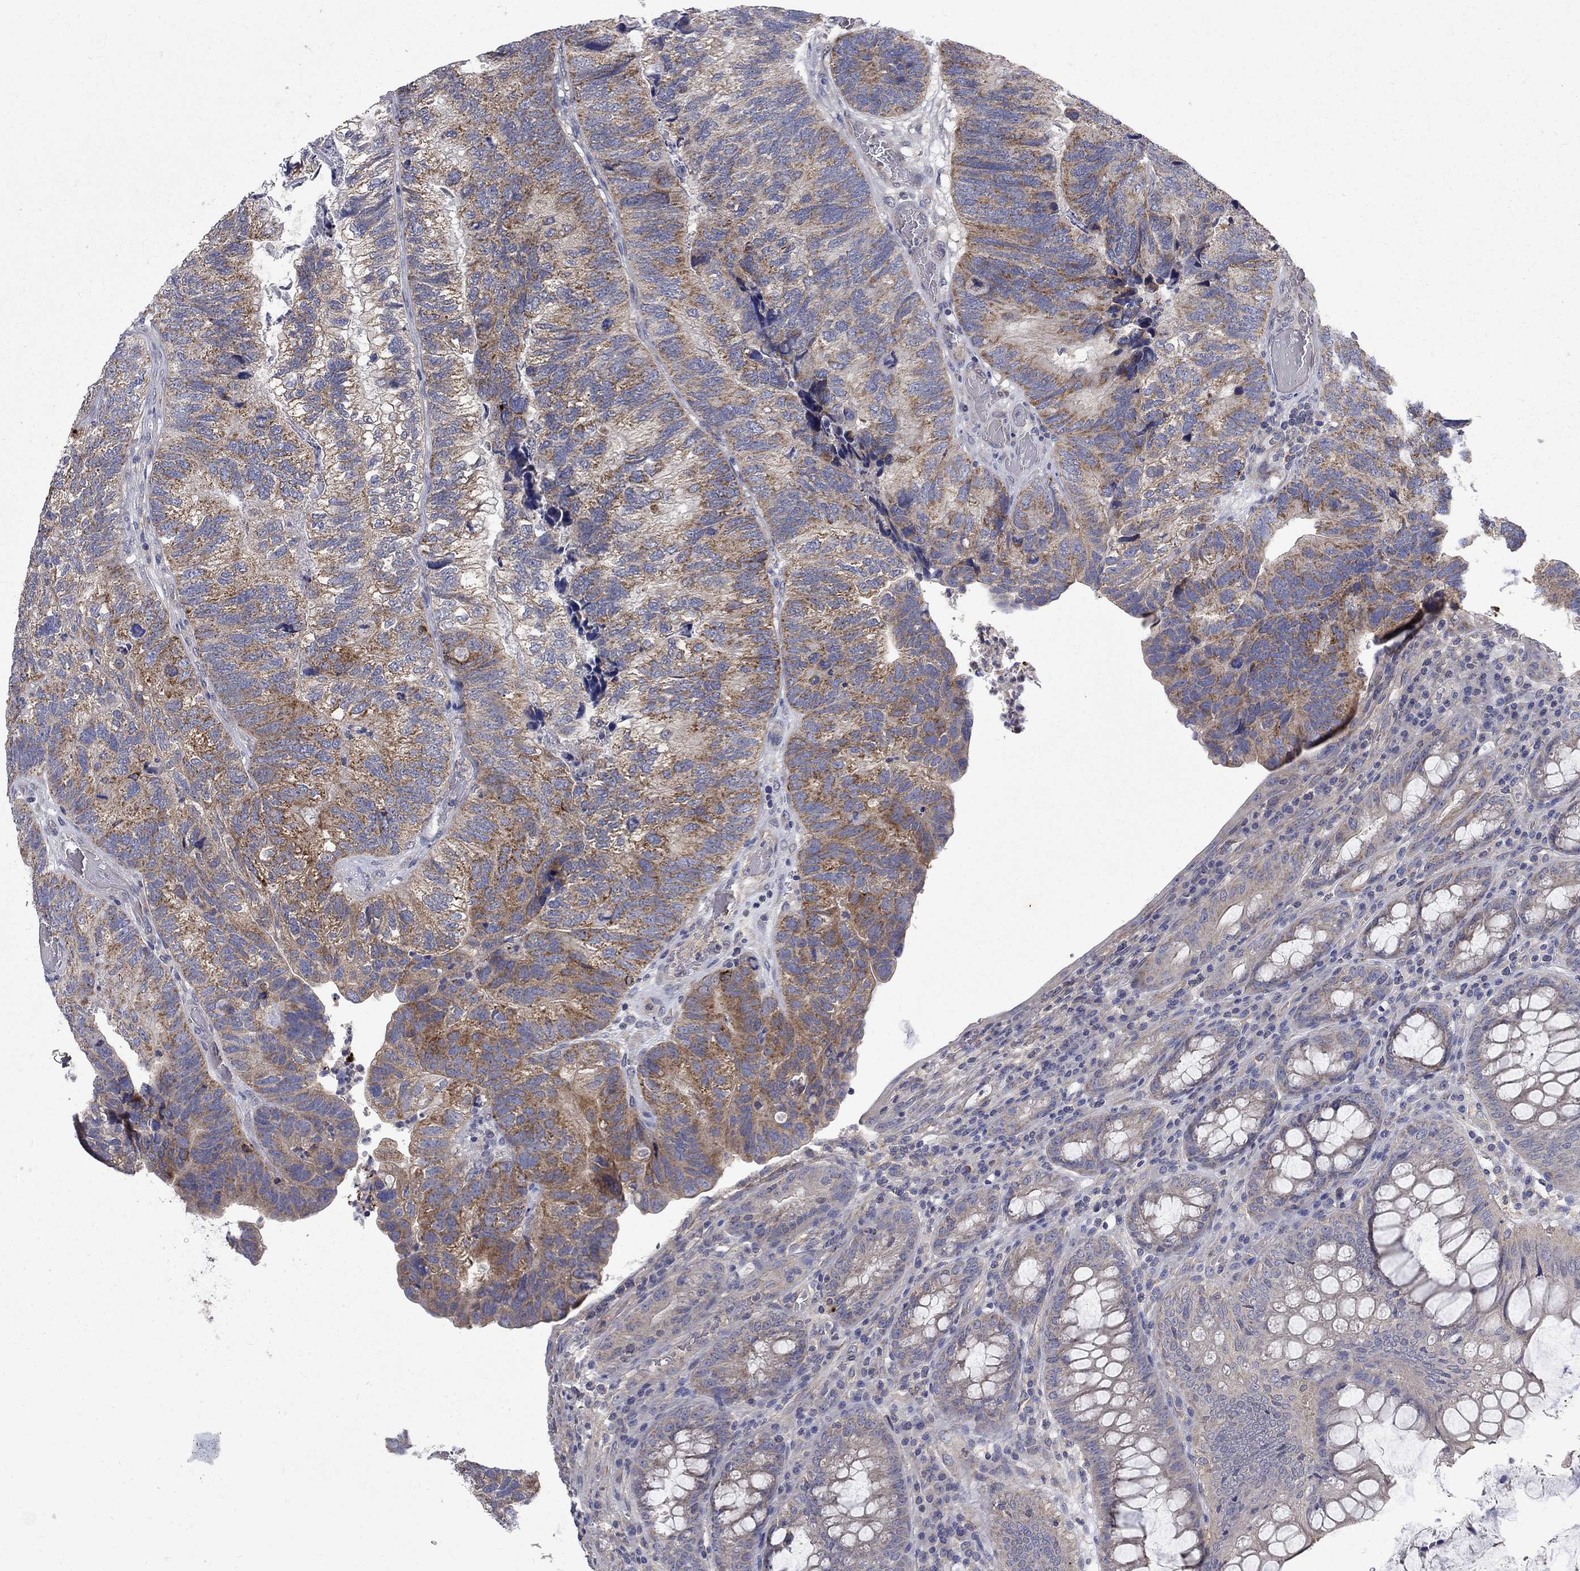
{"staining": {"intensity": "strong", "quantity": "25%-75%", "location": "cytoplasmic/membranous"}, "tissue": "colorectal cancer", "cell_type": "Tumor cells", "image_type": "cancer", "snomed": [{"axis": "morphology", "description": "Adenocarcinoma, NOS"}, {"axis": "topography", "description": "Colon"}], "caption": "Brown immunohistochemical staining in human colorectal adenocarcinoma reveals strong cytoplasmic/membranous staining in approximately 25%-75% of tumor cells. (DAB IHC with brightfield microscopy, high magnification).", "gene": "HSPA12A", "patient": {"sex": "female", "age": 67}}